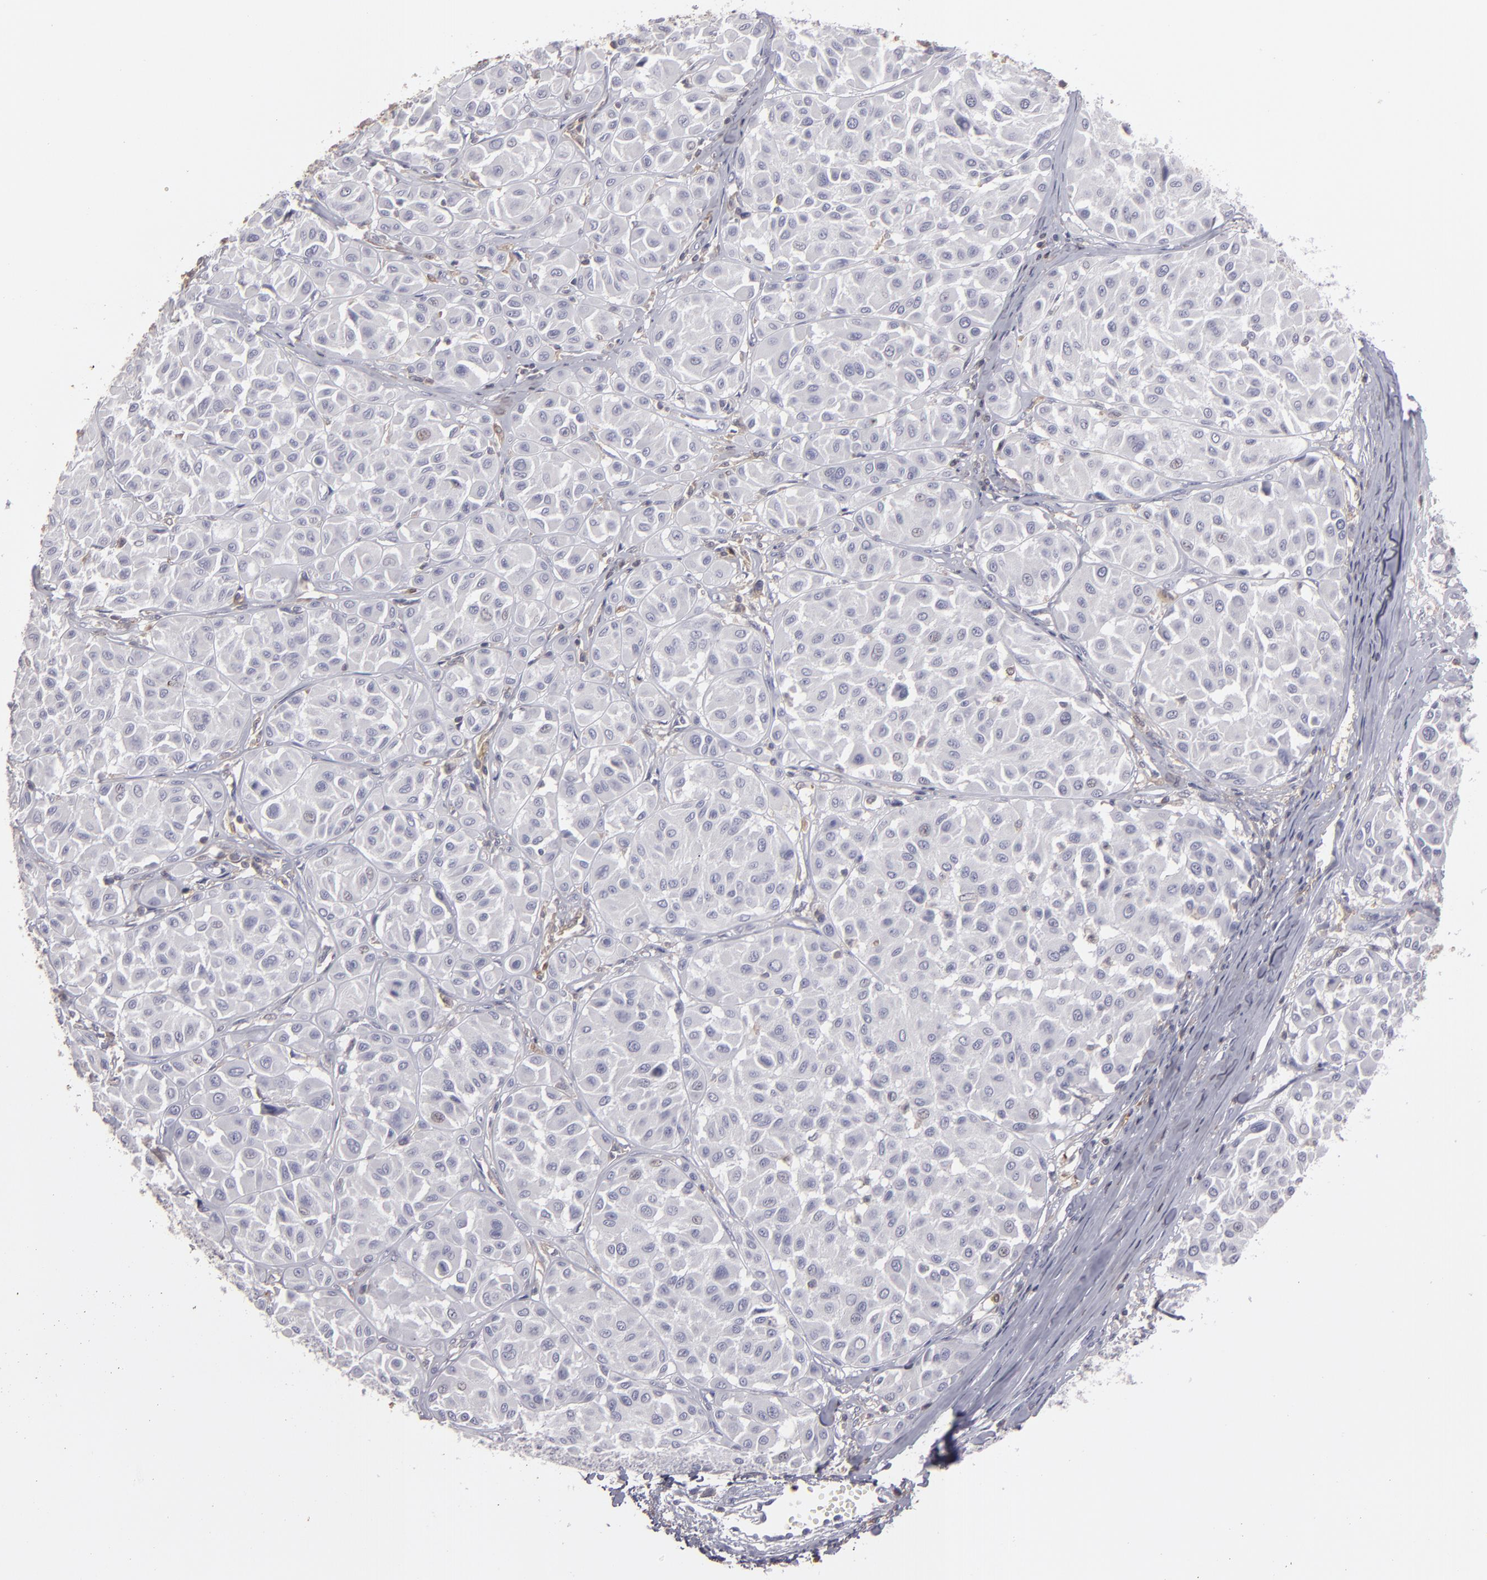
{"staining": {"intensity": "weak", "quantity": "<25%", "location": "cytoplasmic/membranous"}, "tissue": "melanoma", "cell_type": "Tumor cells", "image_type": "cancer", "snomed": [{"axis": "morphology", "description": "Malignant melanoma, Metastatic site"}, {"axis": "topography", "description": "Soft tissue"}], "caption": "Tumor cells show no significant expression in melanoma.", "gene": "SEMA3G", "patient": {"sex": "male", "age": 41}}